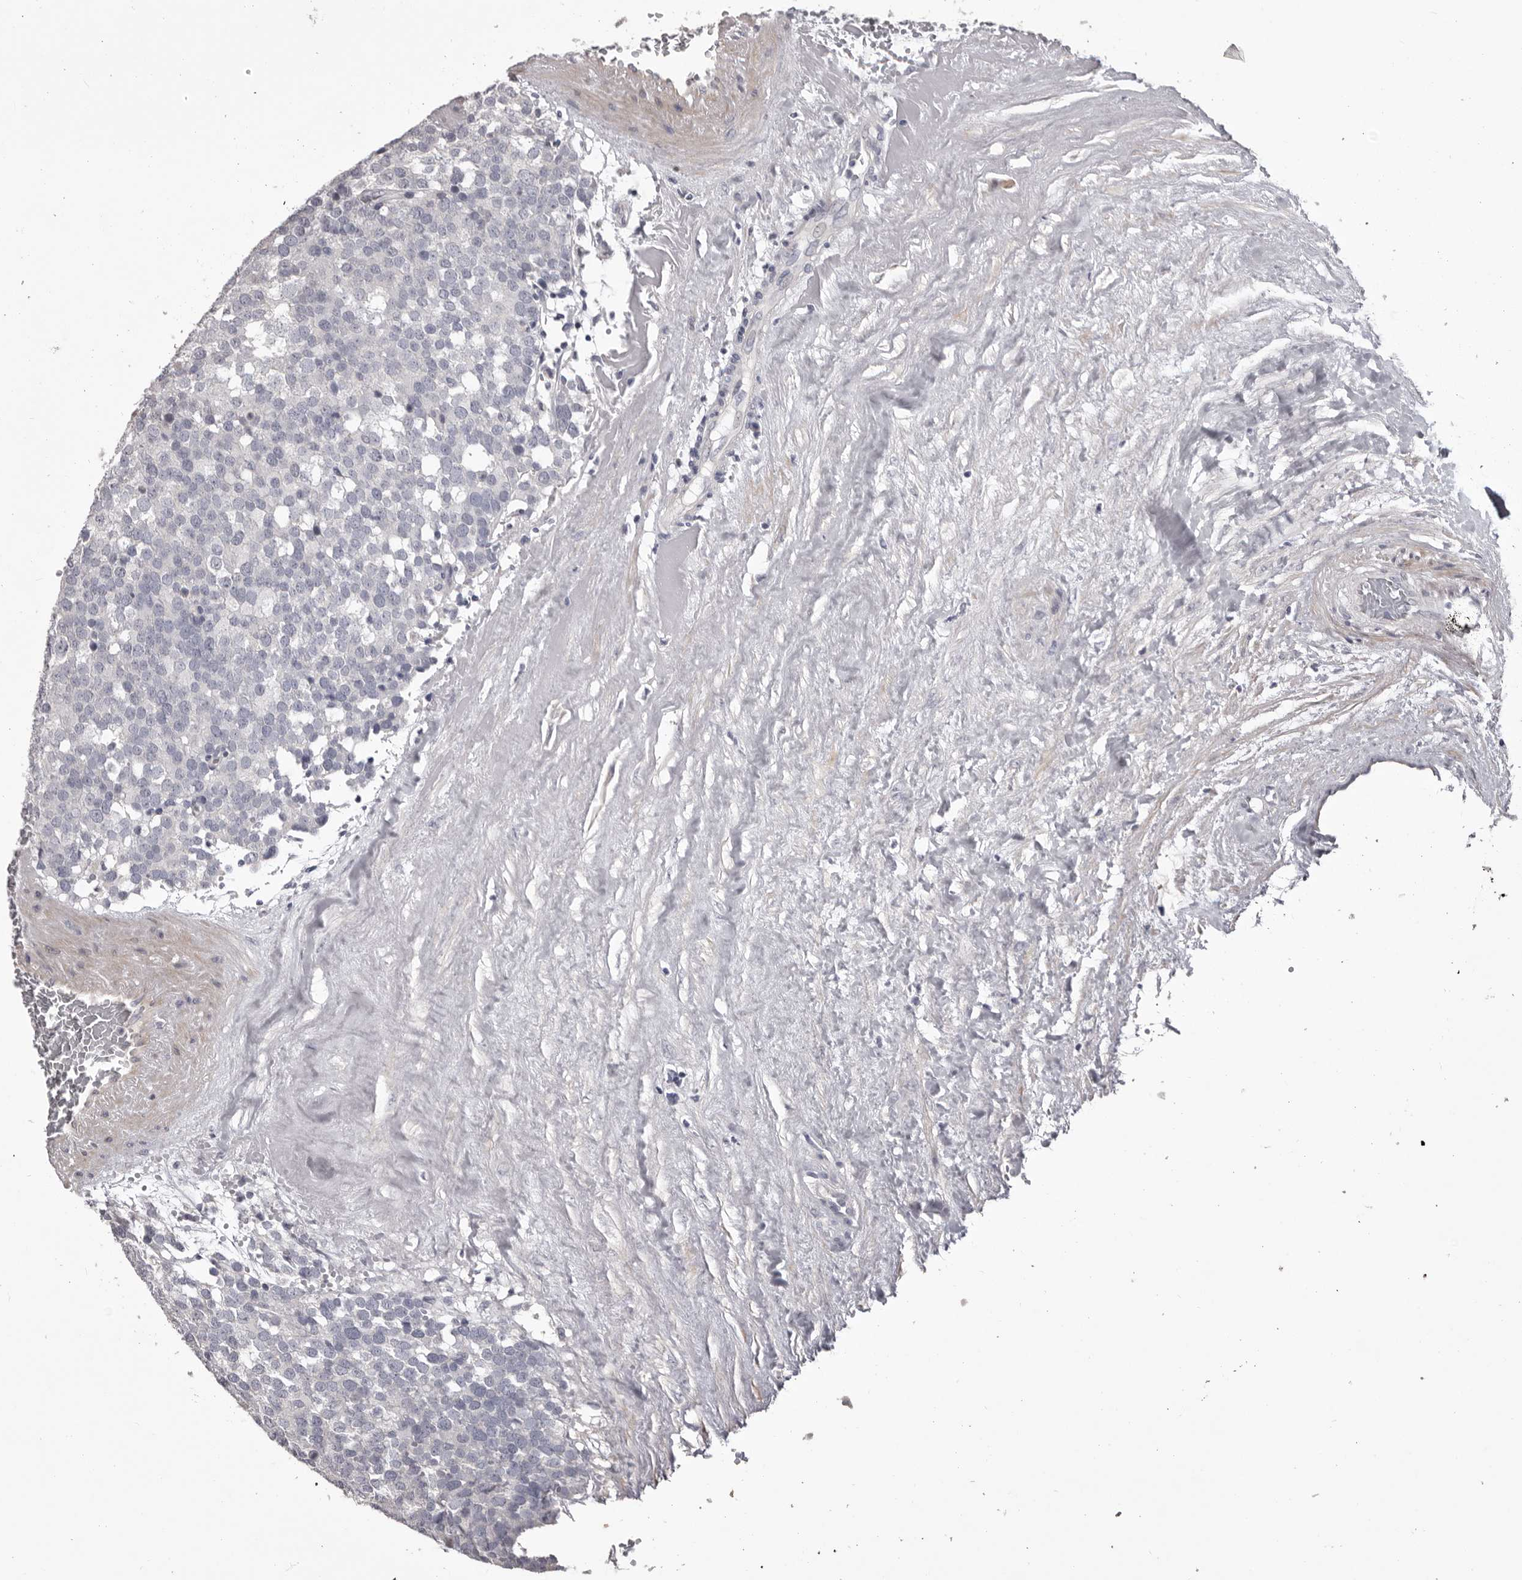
{"staining": {"intensity": "negative", "quantity": "none", "location": "none"}, "tissue": "testis cancer", "cell_type": "Tumor cells", "image_type": "cancer", "snomed": [{"axis": "morphology", "description": "Seminoma, NOS"}, {"axis": "topography", "description": "Testis"}], "caption": "Testis seminoma stained for a protein using immunohistochemistry displays no expression tumor cells.", "gene": "LPAR6", "patient": {"sex": "male", "age": 71}}